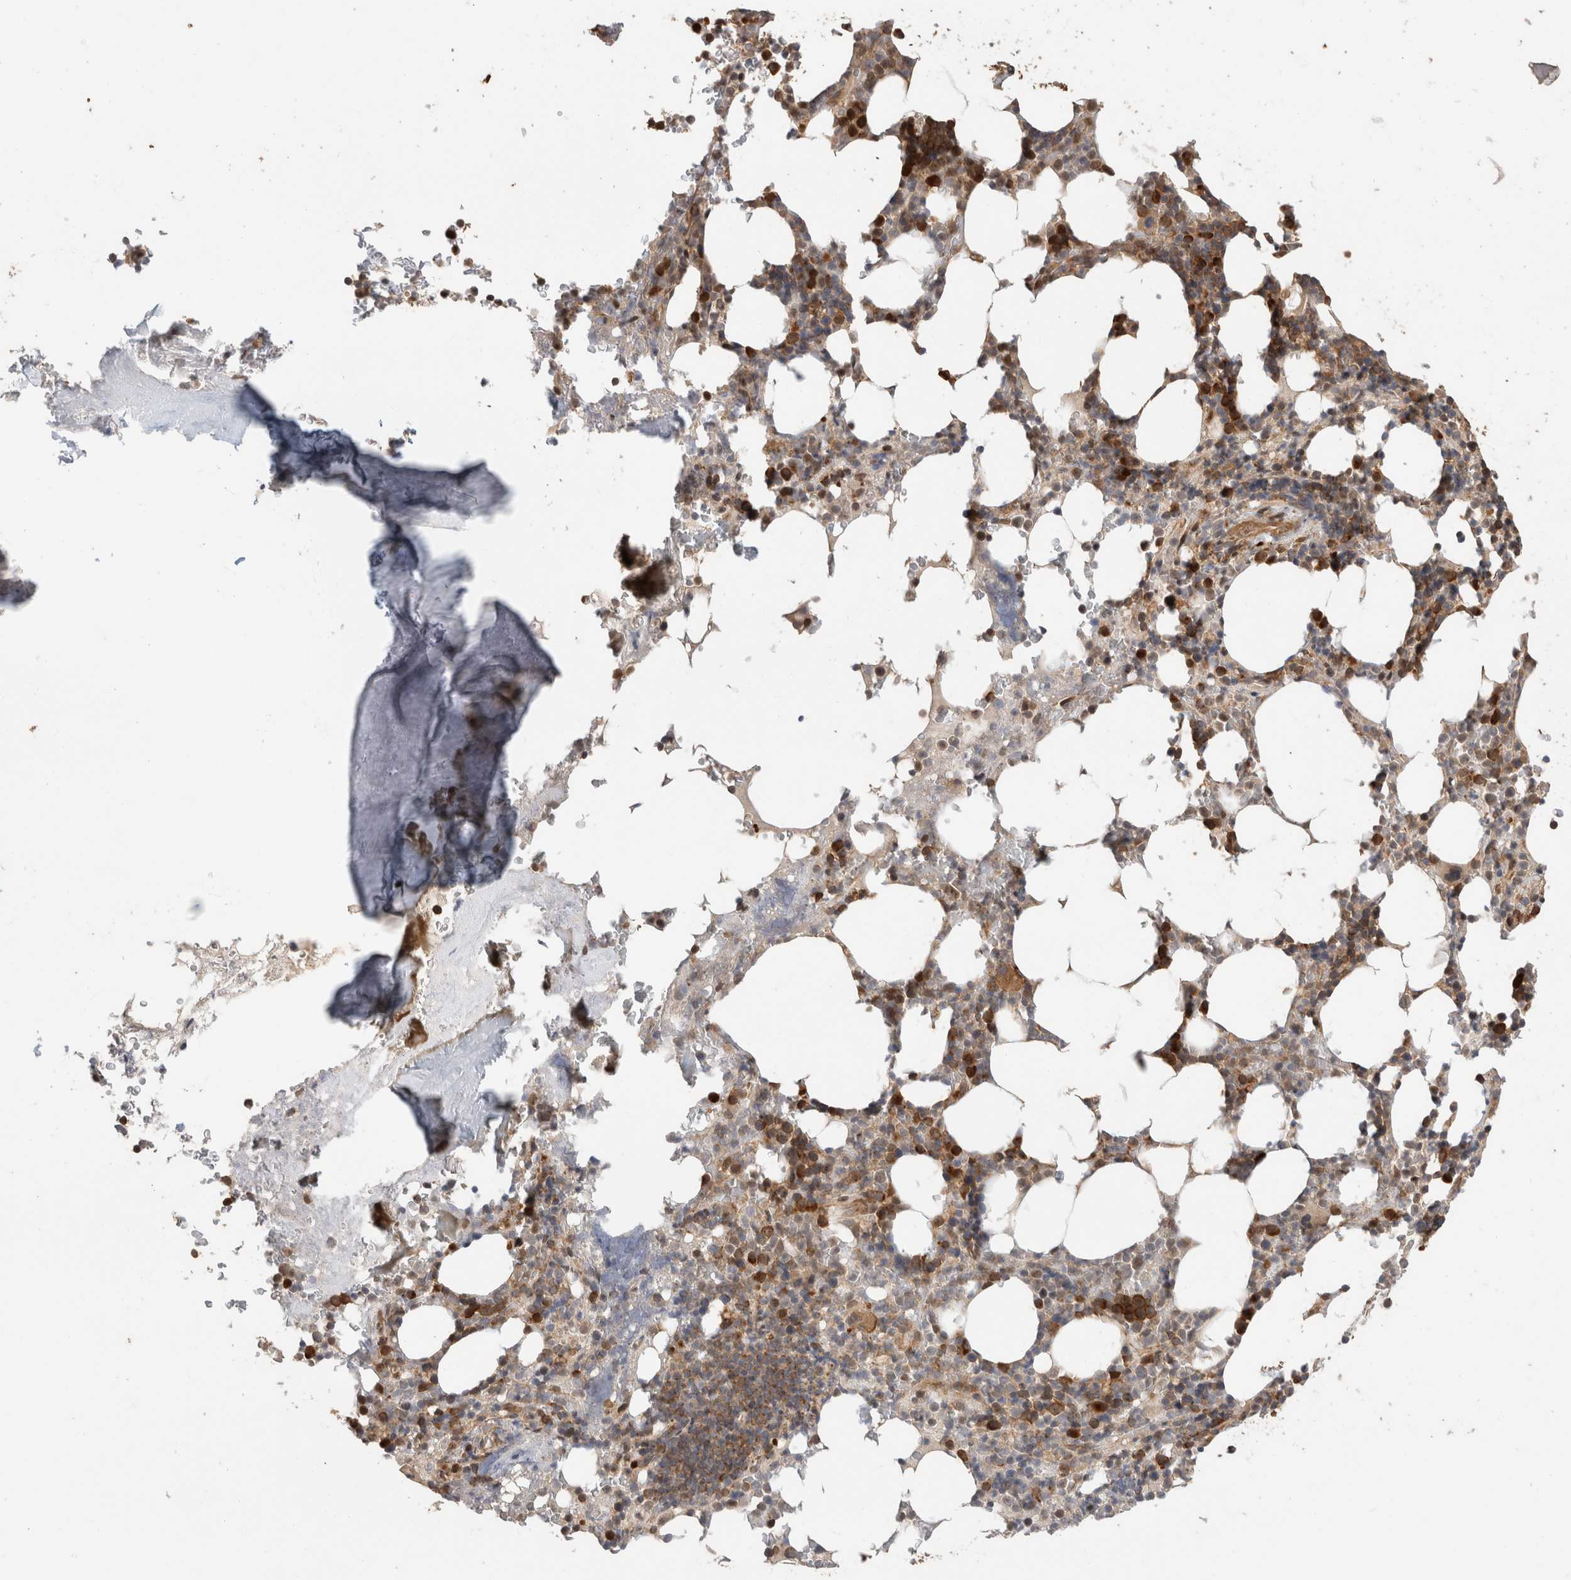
{"staining": {"intensity": "strong", "quantity": "25%-75%", "location": "cytoplasmic/membranous"}, "tissue": "bone marrow", "cell_type": "Hematopoietic cells", "image_type": "normal", "snomed": [{"axis": "morphology", "description": "Normal tissue, NOS"}, {"axis": "topography", "description": "Bone marrow"}], "caption": "The histopathology image demonstrates staining of normal bone marrow, revealing strong cytoplasmic/membranous protein staining (brown color) within hematopoietic cells.", "gene": "PCDHB15", "patient": {"sex": "male", "age": 58}}